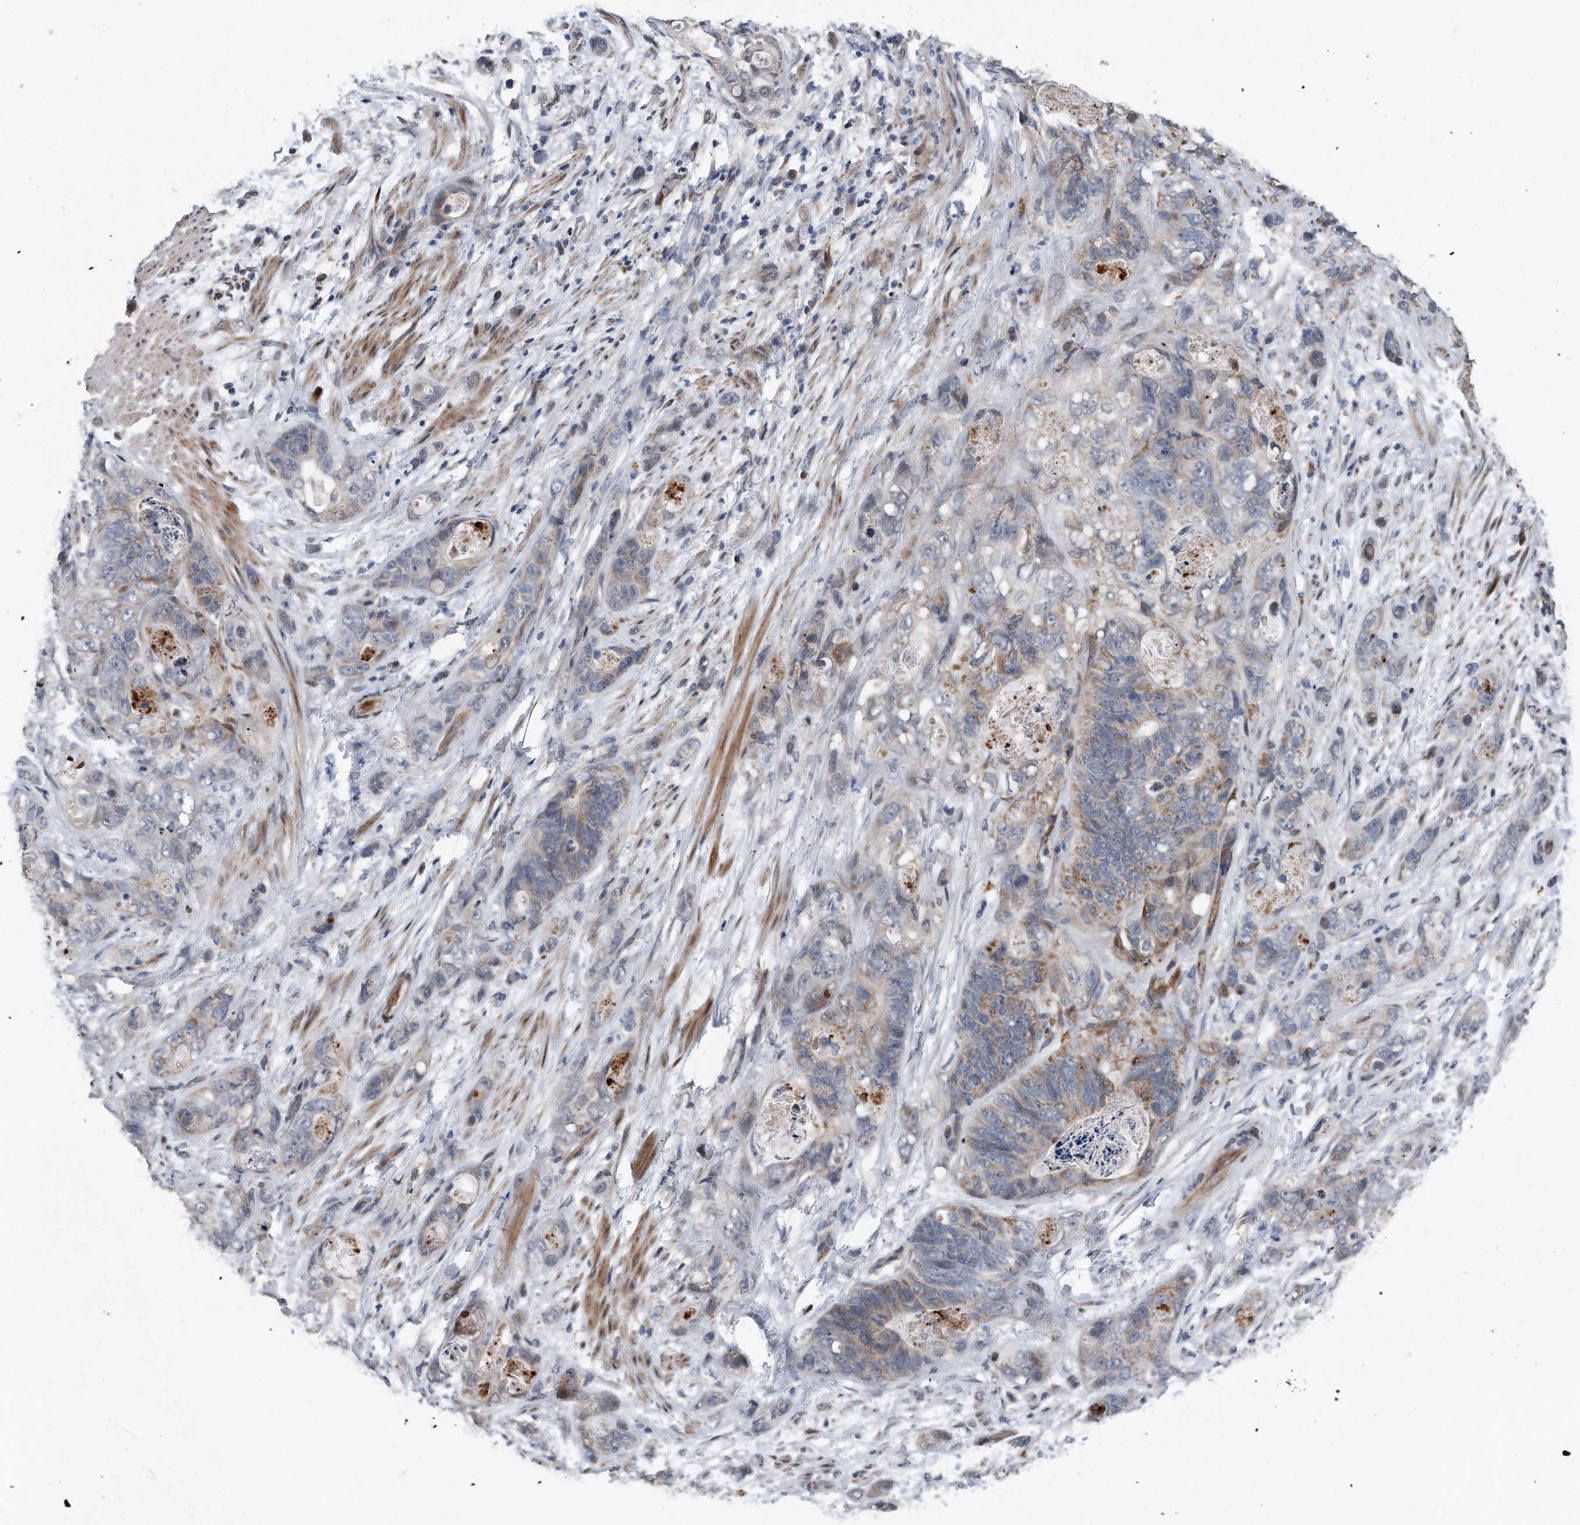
{"staining": {"intensity": "weak", "quantity": "25%-75%", "location": "cytoplasmic/membranous"}, "tissue": "stomach cancer", "cell_type": "Tumor cells", "image_type": "cancer", "snomed": [{"axis": "morphology", "description": "Normal tissue, NOS"}, {"axis": "morphology", "description": "Adenocarcinoma, NOS"}, {"axis": "topography", "description": "Stomach"}], "caption": "Stomach cancer stained for a protein shows weak cytoplasmic/membranous positivity in tumor cells.", "gene": "DST", "patient": {"sex": "female", "age": 89}}